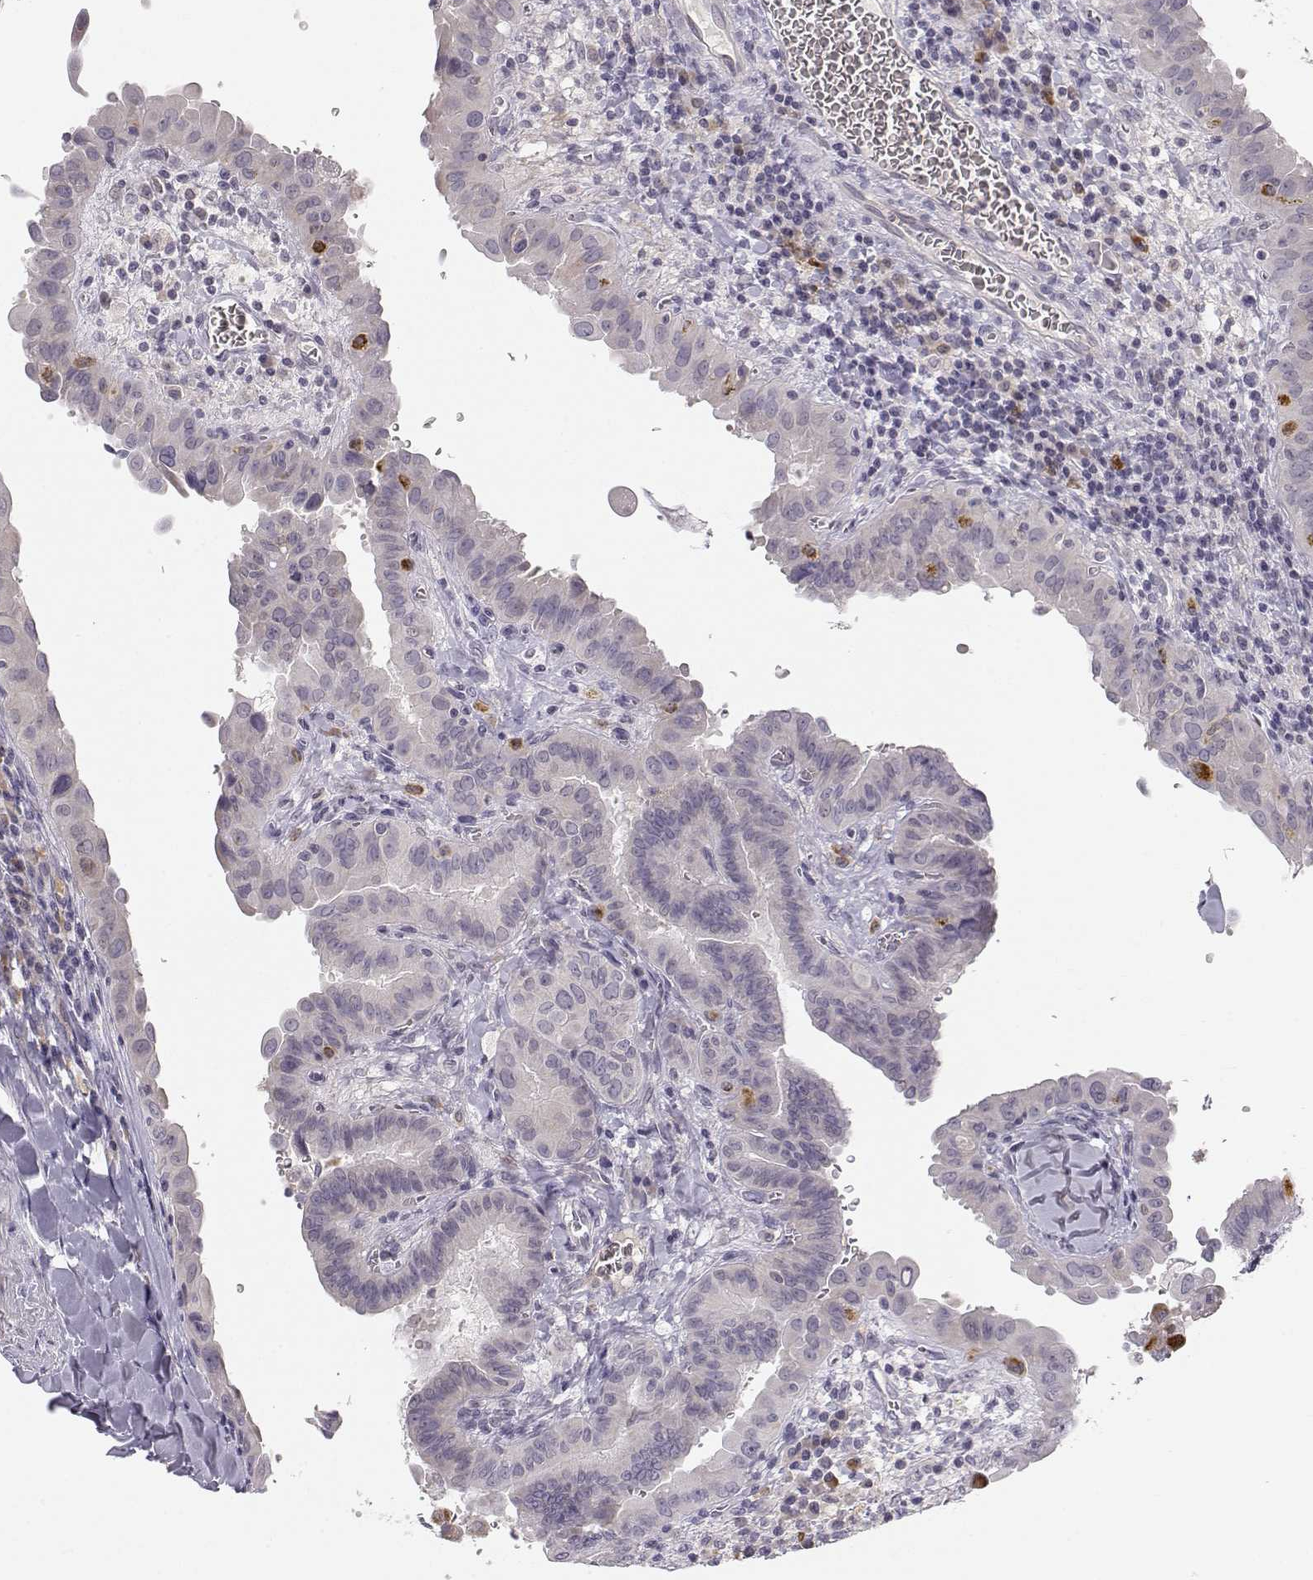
{"staining": {"intensity": "weak", "quantity": "25%-75%", "location": "cytoplasmic/membranous"}, "tissue": "thyroid cancer", "cell_type": "Tumor cells", "image_type": "cancer", "snomed": [{"axis": "morphology", "description": "Papillary adenocarcinoma, NOS"}, {"axis": "topography", "description": "Thyroid gland"}], "caption": "This is an image of immunohistochemistry (IHC) staining of thyroid cancer (papillary adenocarcinoma), which shows weak staining in the cytoplasmic/membranous of tumor cells.", "gene": "ACSL6", "patient": {"sex": "female", "age": 37}}